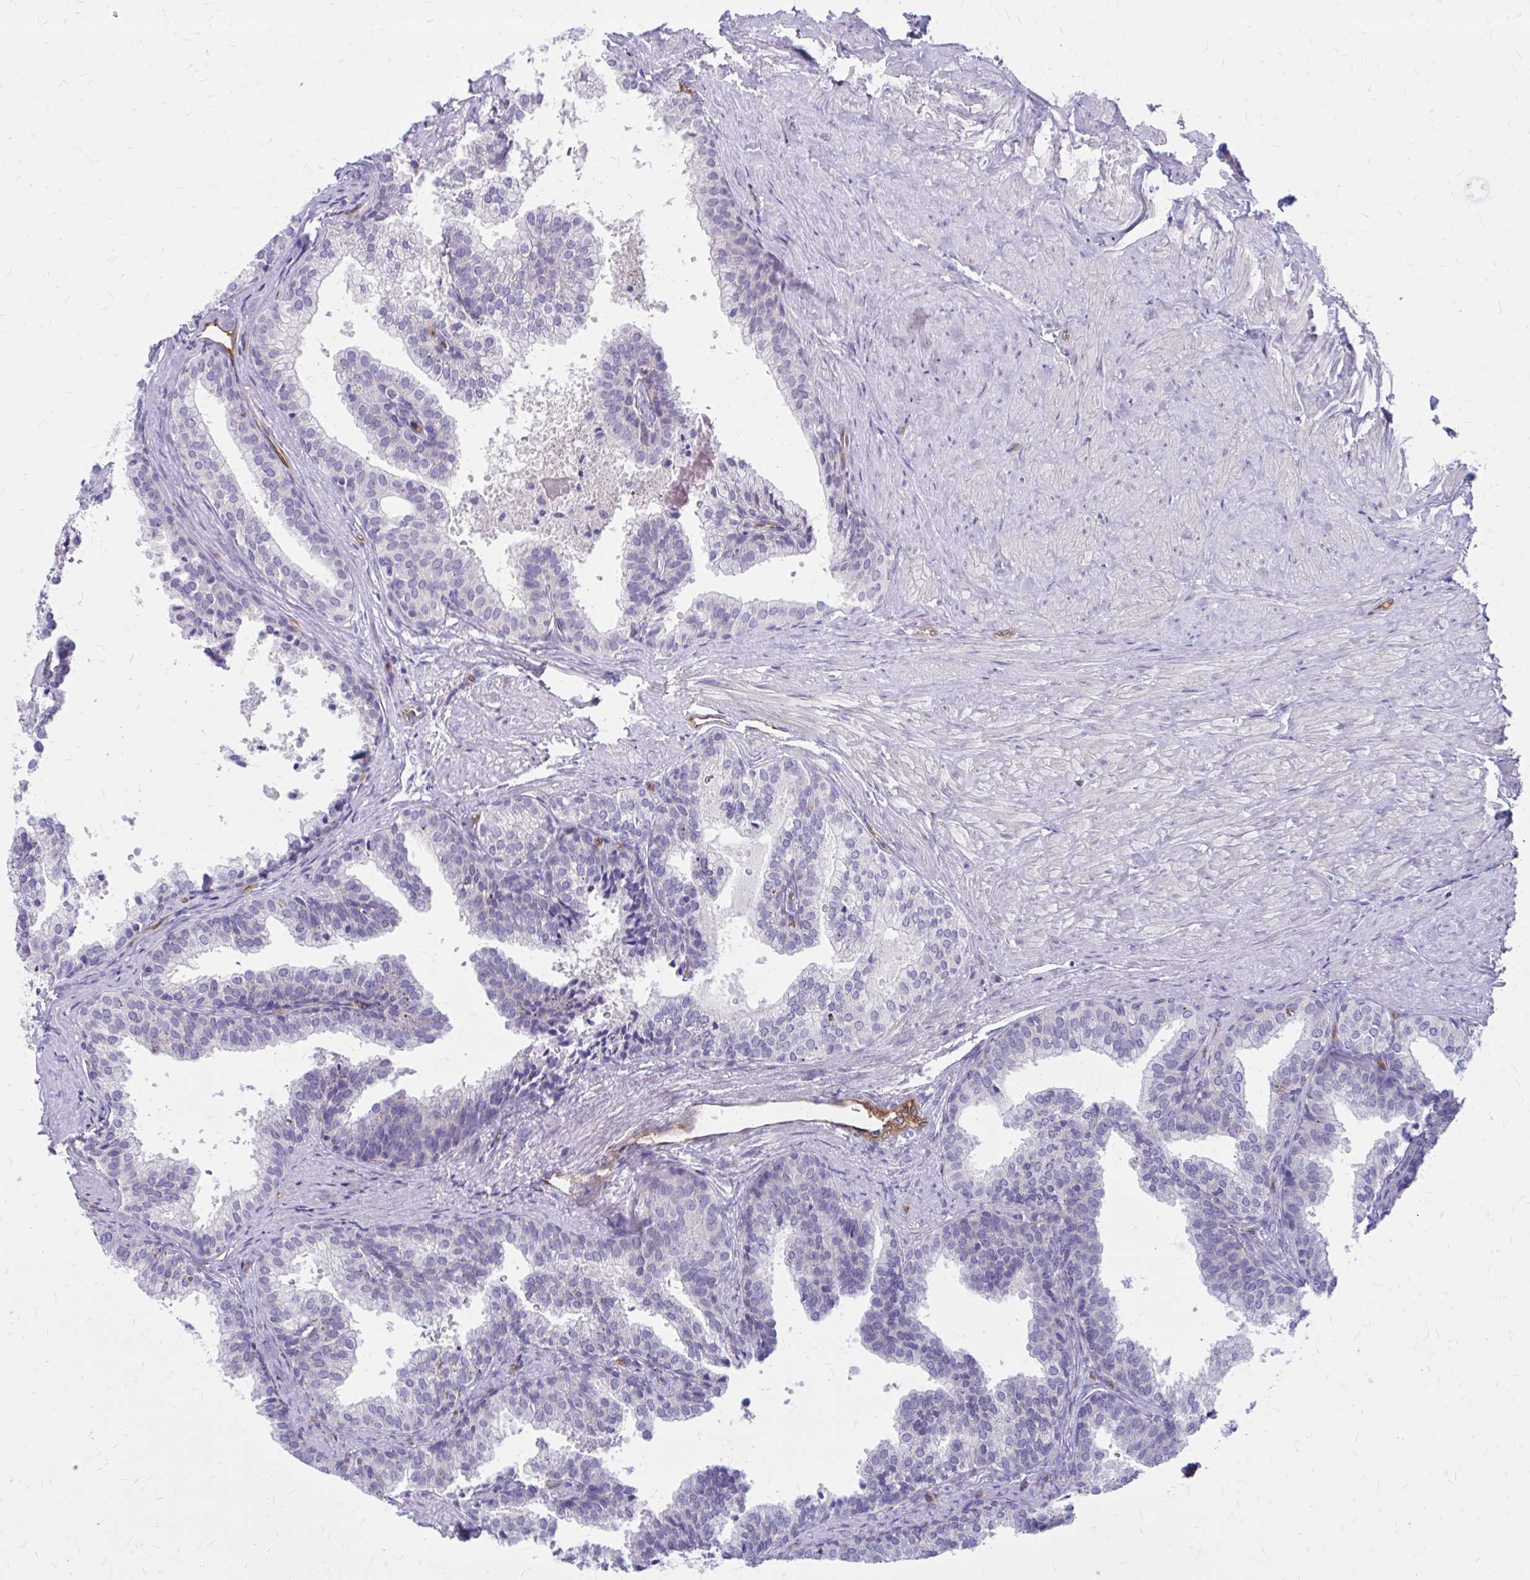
{"staining": {"intensity": "negative", "quantity": "none", "location": "none"}, "tissue": "prostate", "cell_type": "Glandular cells", "image_type": "normal", "snomed": [{"axis": "morphology", "description": "Normal tissue, NOS"}, {"axis": "topography", "description": "Prostate"}, {"axis": "topography", "description": "Peripheral nerve tissue"}], "caption": "Immunohistochemical staining of normal prostate exhibits no significant positivity in glandular cells.", "gene": "CLIC2", "patient": {"sex": "male", "age": 55}}